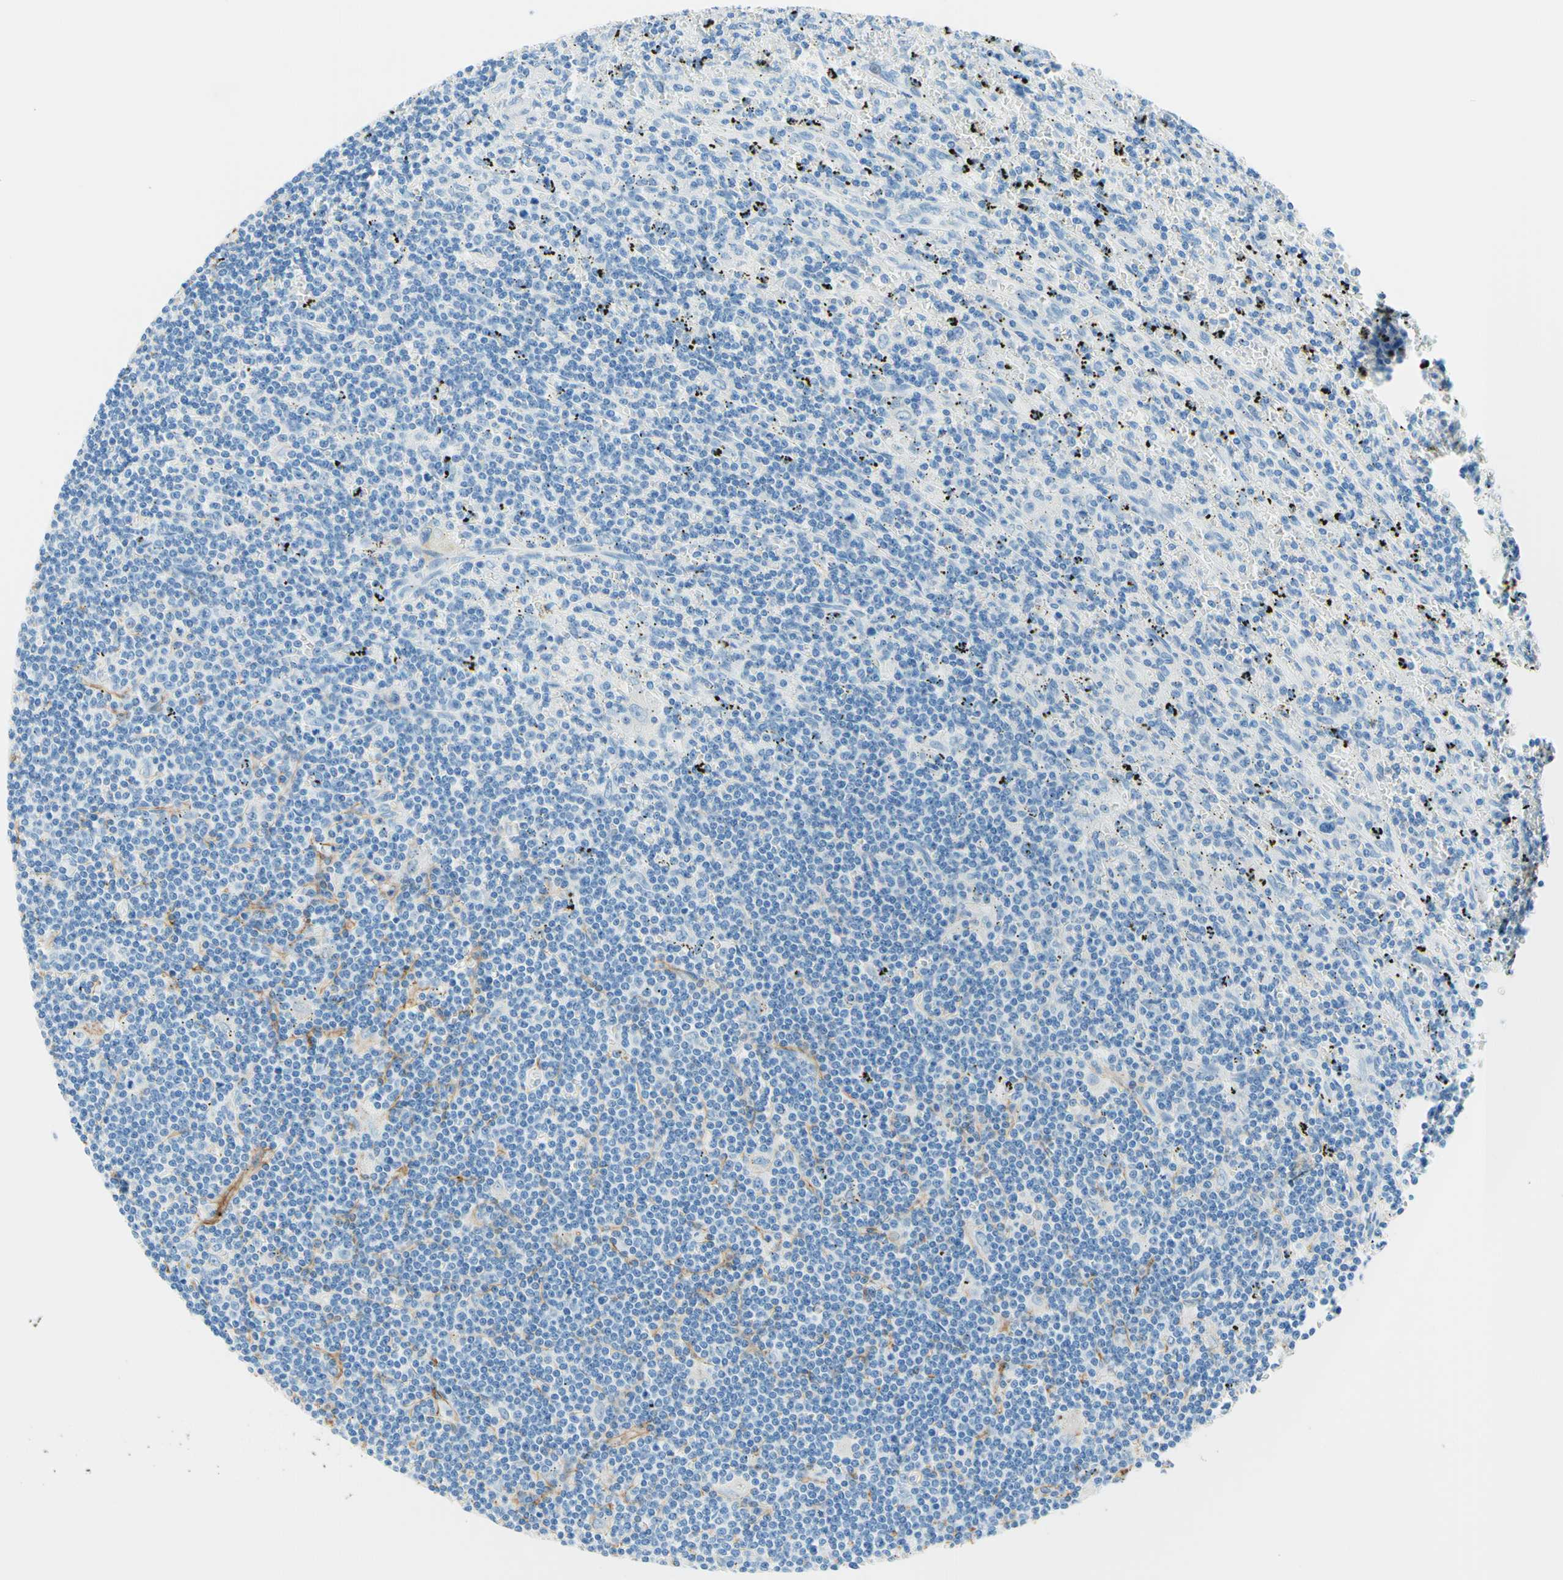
{"staining": {"intensity": "negative", "quantity": "none", "location": "none"}, "tissue": "lymphoma", "cell_type": "Tumor cells", "image_type": "cancer", "snomed": [{"axis": "morphology", "description": "Malignant lymphoma, non-Hodgkin's type, Low grade"}, {"axis": "topography", "description": "Spleen"}], "caption": "Tumor cells are negative for protein expression in human malignant lymphoma, non-Hodgkin's type (low-grade).", "gene": "MFAP5", "patient": {"sex": "male", "age": 76}}